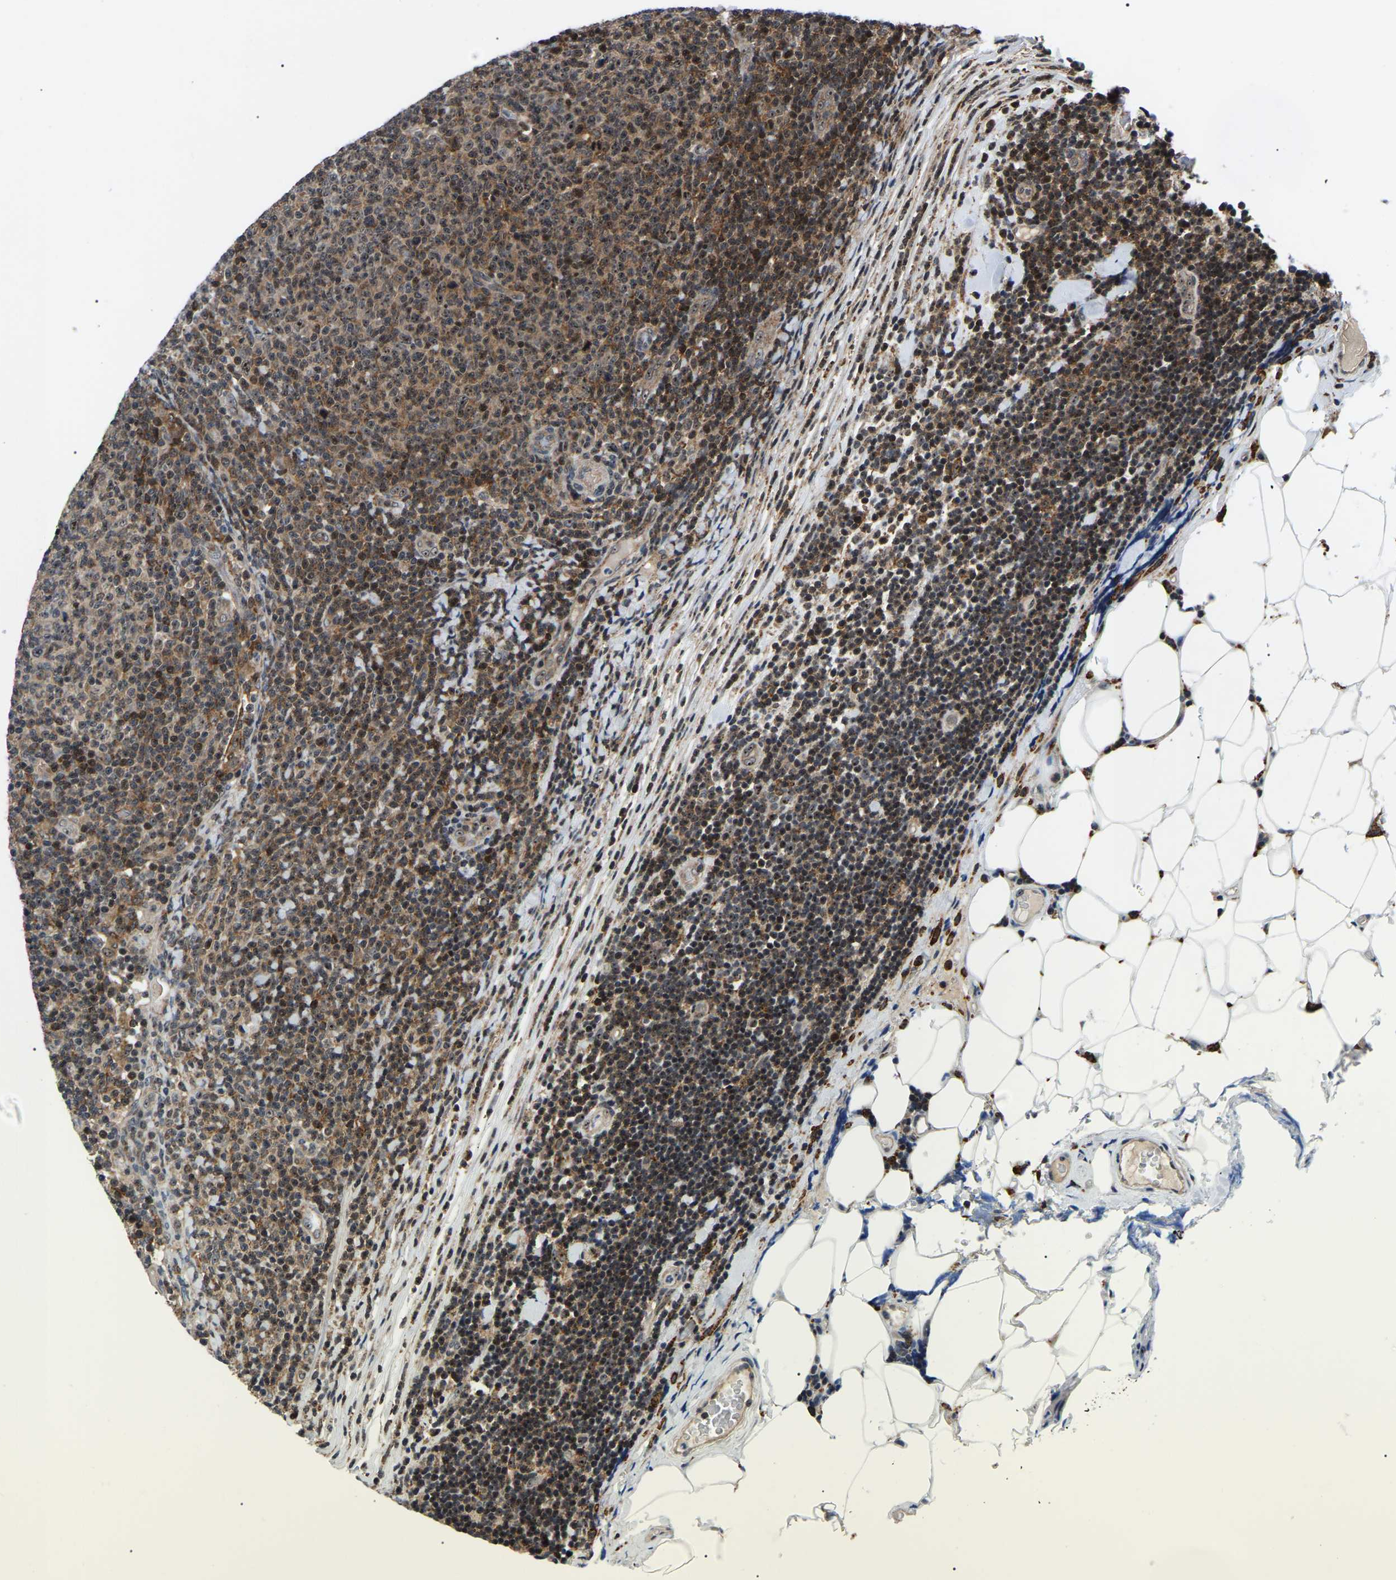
{"staining": {"intensity": "moderate", "quantity": ">75%", "location": "cytoplasmic/membranous,nuclear"}, "tissue": "lymphoma", "cell_type": "Tumor cells", "image_type": "cancer", "snomed": [{"axis": "morphology", "description": "Malignant lymphoma, non-Hodgkin's type, Low grade"}, {"axis": "topography", "description": "Lymph node"}], "caption": "The photomicrograph exhibits immunohistochemical staining of lymphoma. There is moderate cytoplasmic/membranous and nuclear staining is identified in about >75% of tumor cells. The protein of interest is stained brown, and the nuclei are stained in blue (DAB IHC with brightfield microscopy, high magnification).", "gene": "RRP1B", "patient": {"sex": "male", "age": 66}}